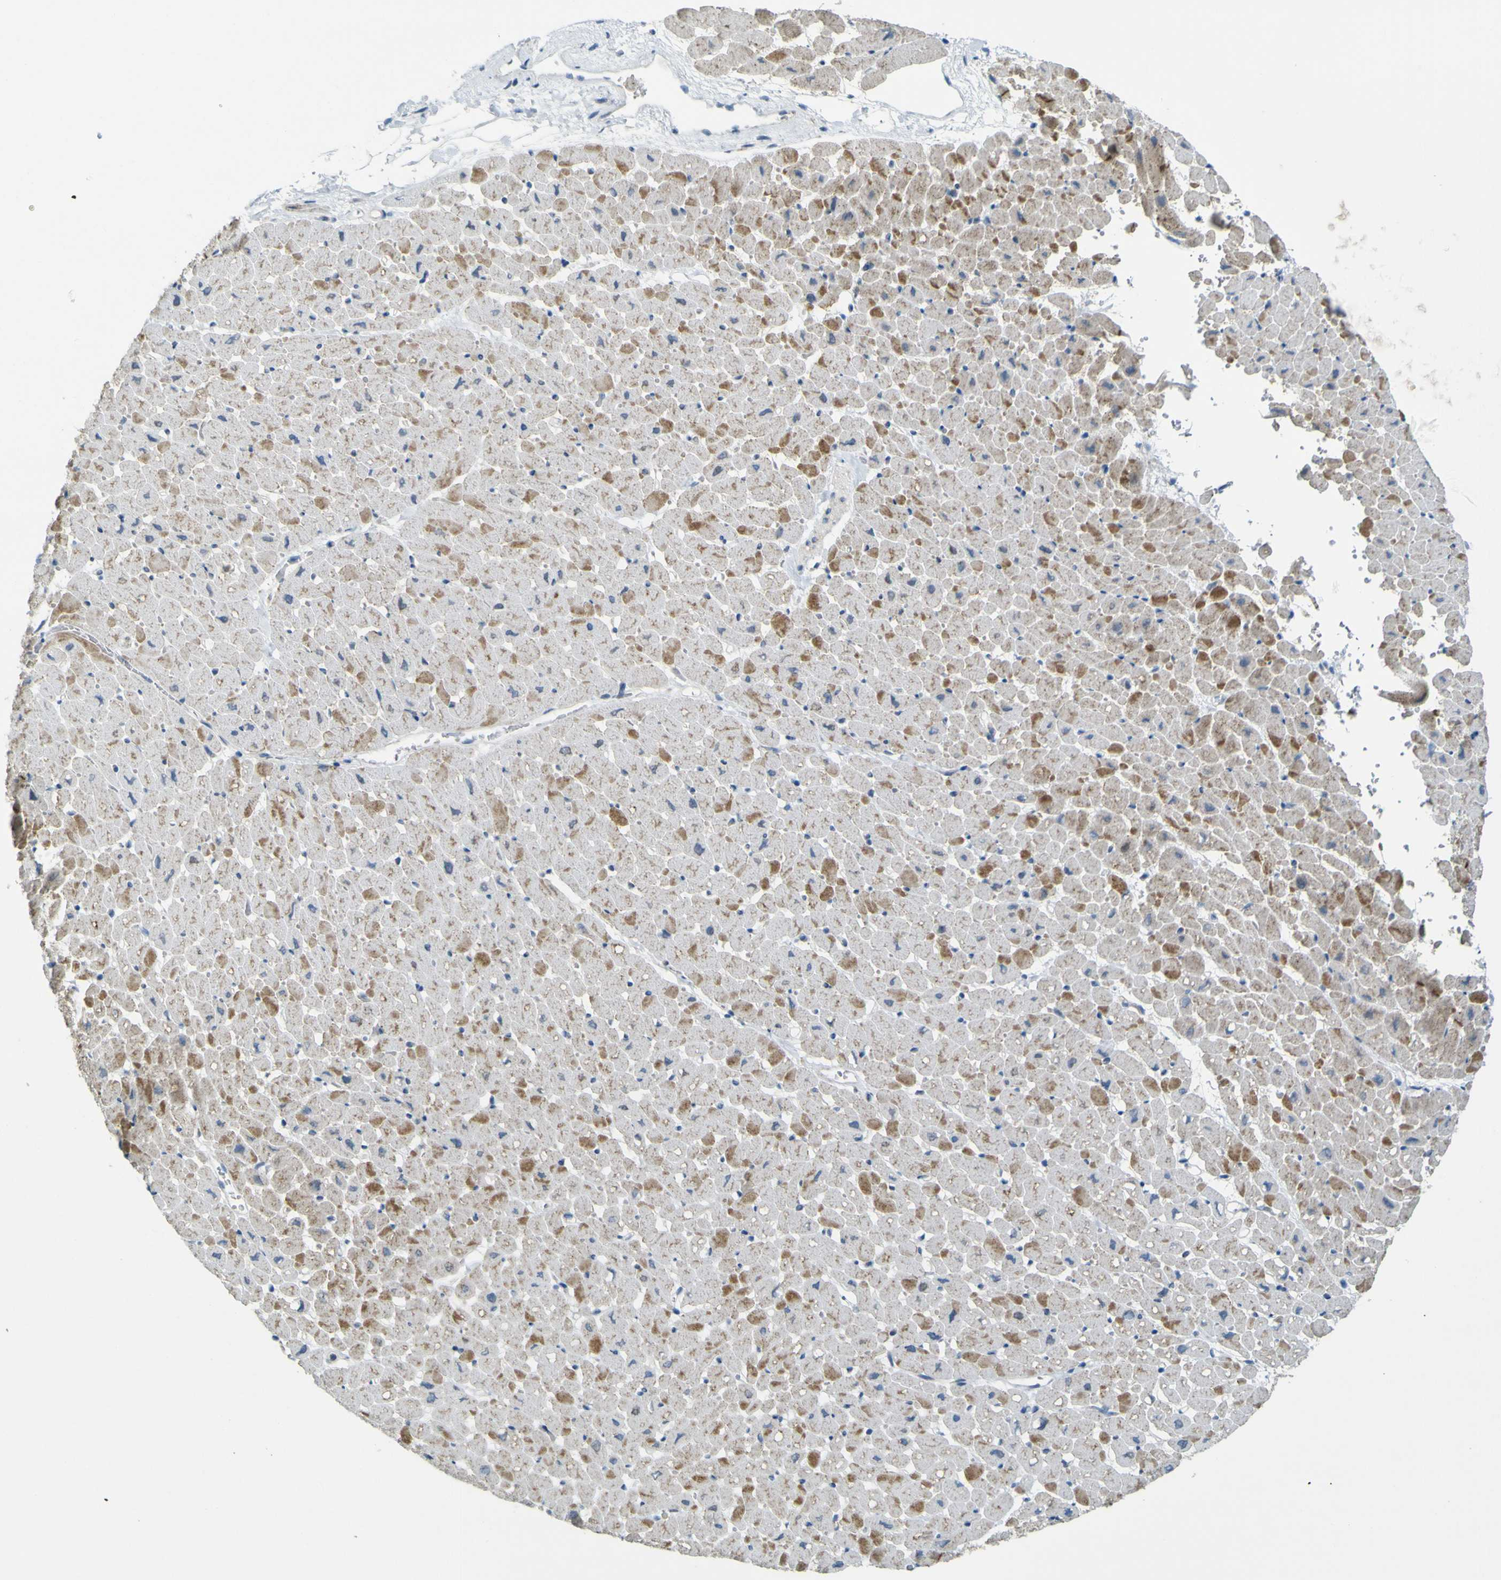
{"staining": {"intensity": "moderate", "quantity": "25%-75%", "location": "cytoplasmic/membranous"}, "tissue": "heart muscle", "cell_type": "Cardiomyocytes", "image_type": "normal", "snomed": [{"axis": "morphology", "description": "Normal tissue, NOS"}, {"axis": "topography", "description": "Heart"}], "caption": "Immunohistochemistry (DAB) staining of normal heart muscle reveals moderate cytoplasmic/membranous protein expression in about 25%-75% of cardiomyocytes. (IHC, brightfield microscopy, high magnification).", "gene": "ACBD5", "patient": {"sex": "male", "age": 45}}